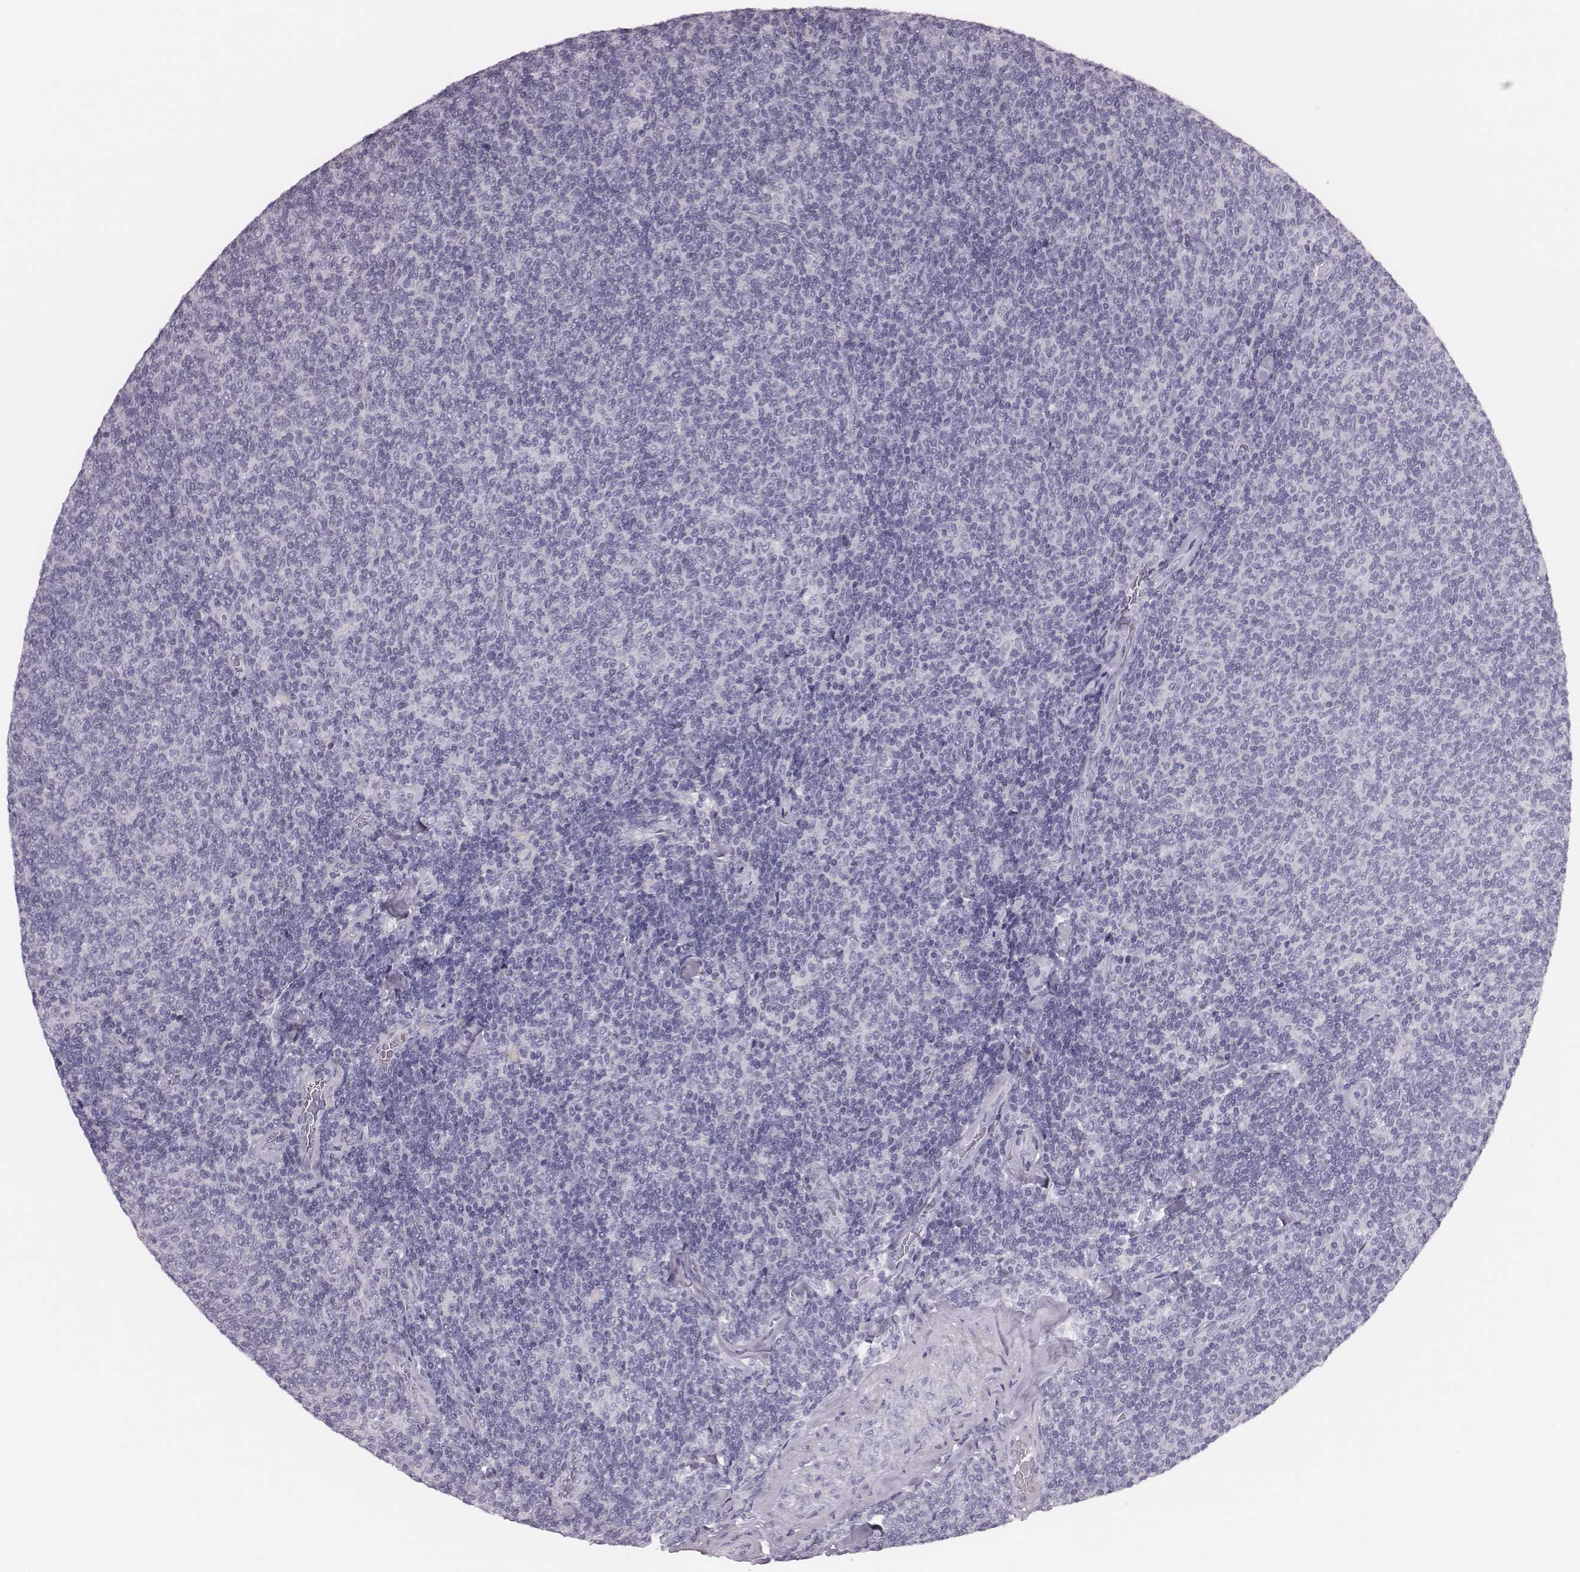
{"staining": {"intensity": "negative", "quantity": "none", "location": "none"}, "tissue": "lymphoma", "cell_type": "Tumor cells", "image_type": "cancer", "snomed": [{"axis": "morphology", "description": "Malignant lymphoma, non-Hodgkin's type, Low grade"}, {"axis": "topography", "description": "Lymph node"}], "caption": "DAB immunohistochemical staining of lymphoma shows no significant positivity in tumor cells. (Brightfield microscopy of DAB IHC at high magnification).", "gene": "CSH1", "patient": {"sex": "male", "age": 52}}